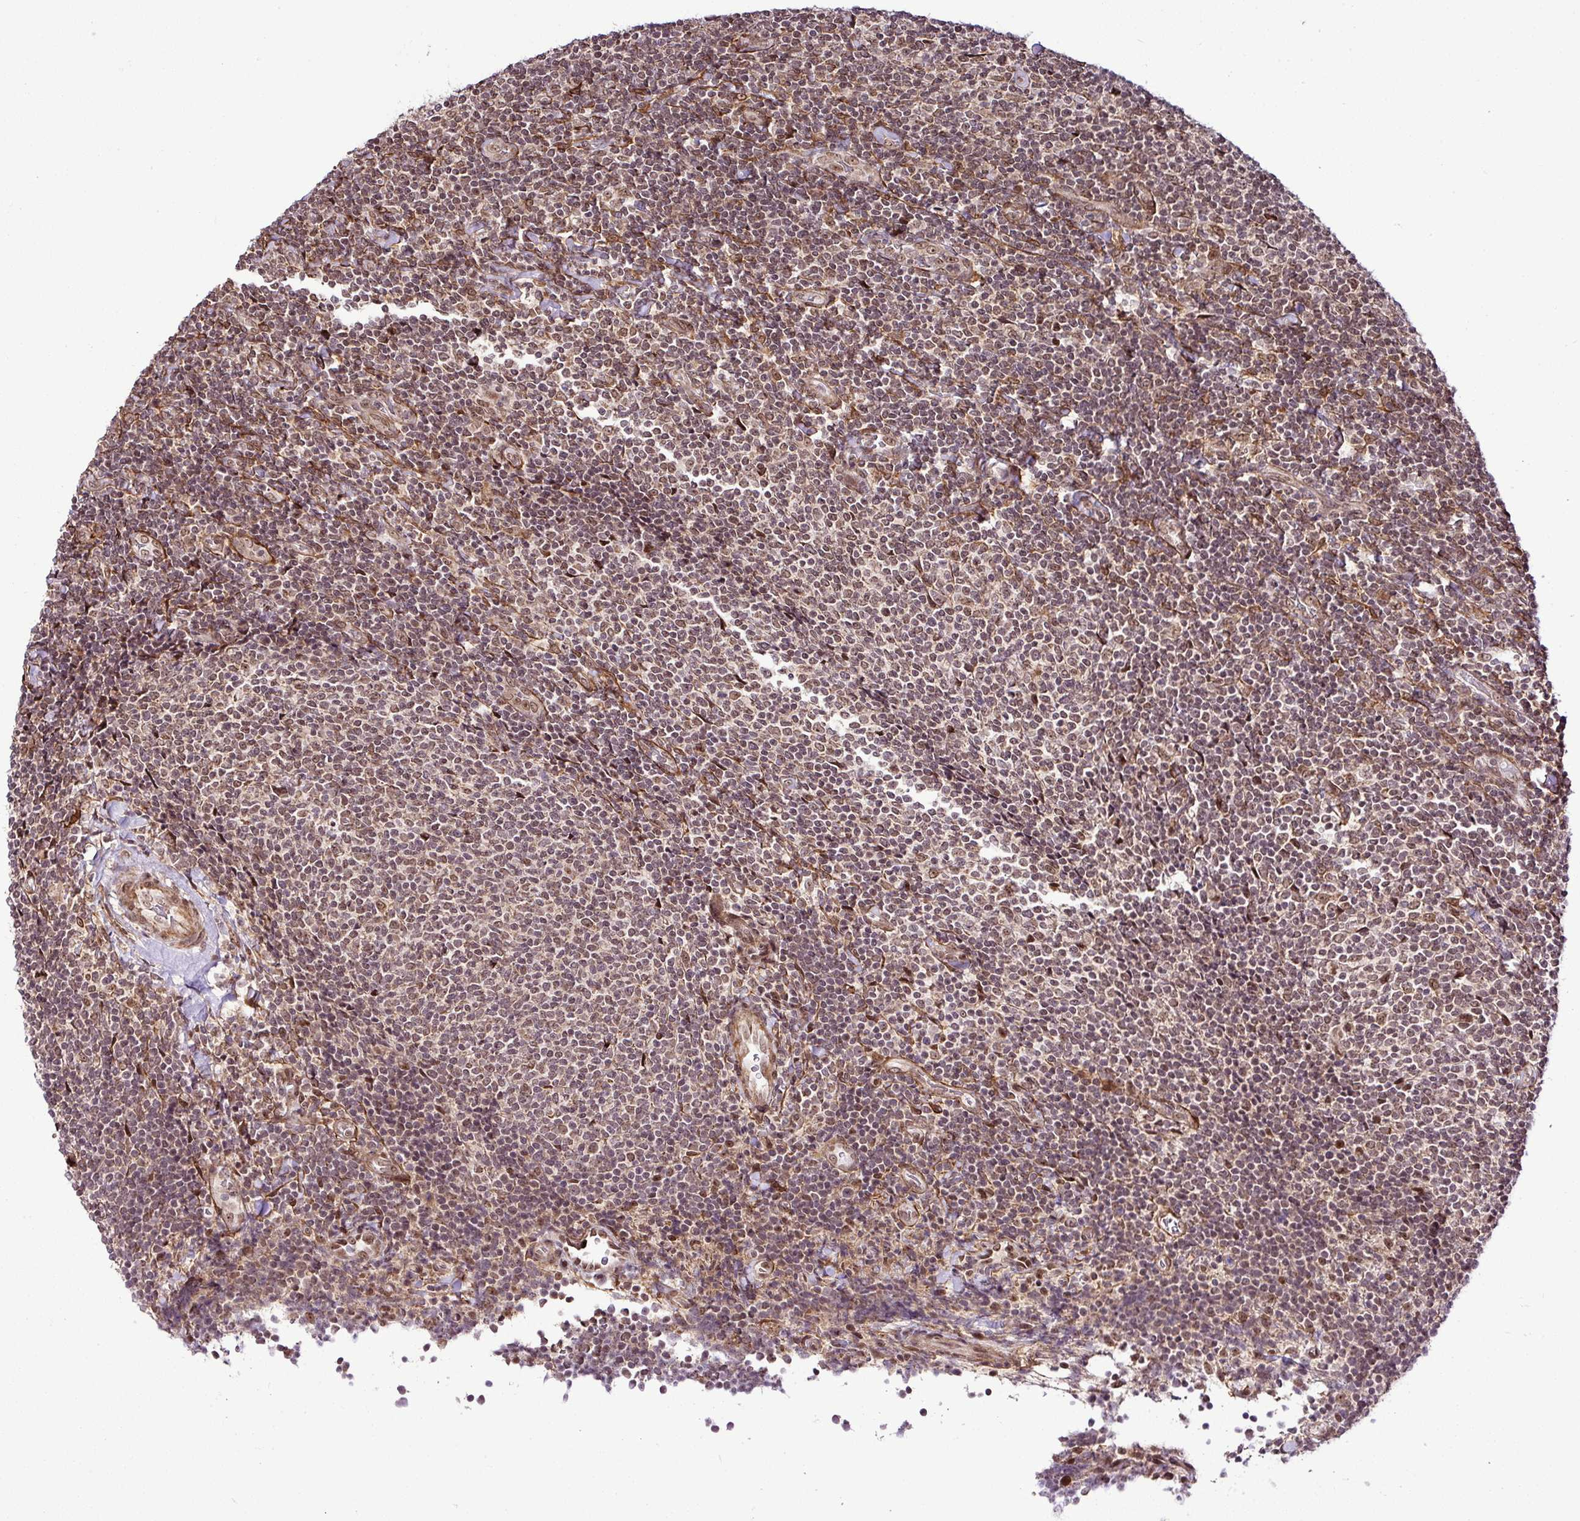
{"staining": {"intensity": "weak", "quantity": "25%-75%", "location": "nuclear"}, "tissue": "lymphoma", "cell_type": "Tumor cells", "image_type": "cancer", "snomed": [{"axis": "morphology", "description": "Malignant lymphoma, non-Hodgkin's type, Low grade"}, {"axis": "topography", "description": "Lymph node"}], "caption": "Immunohistochemistry (DAB (3,3'-diaminobenzidine)) staining of human low-grade malignant lymphoma, non-Hodgkin's type demonstrates weak nuclear protein positivity in about 25%-75% of tumor cells. Immunohistochemistry (ihc) stains the protein of interest in brown and the nuclei are stained blue.", "gene": "FAM153A", "patient": {"sex": "male", "age": 52}}